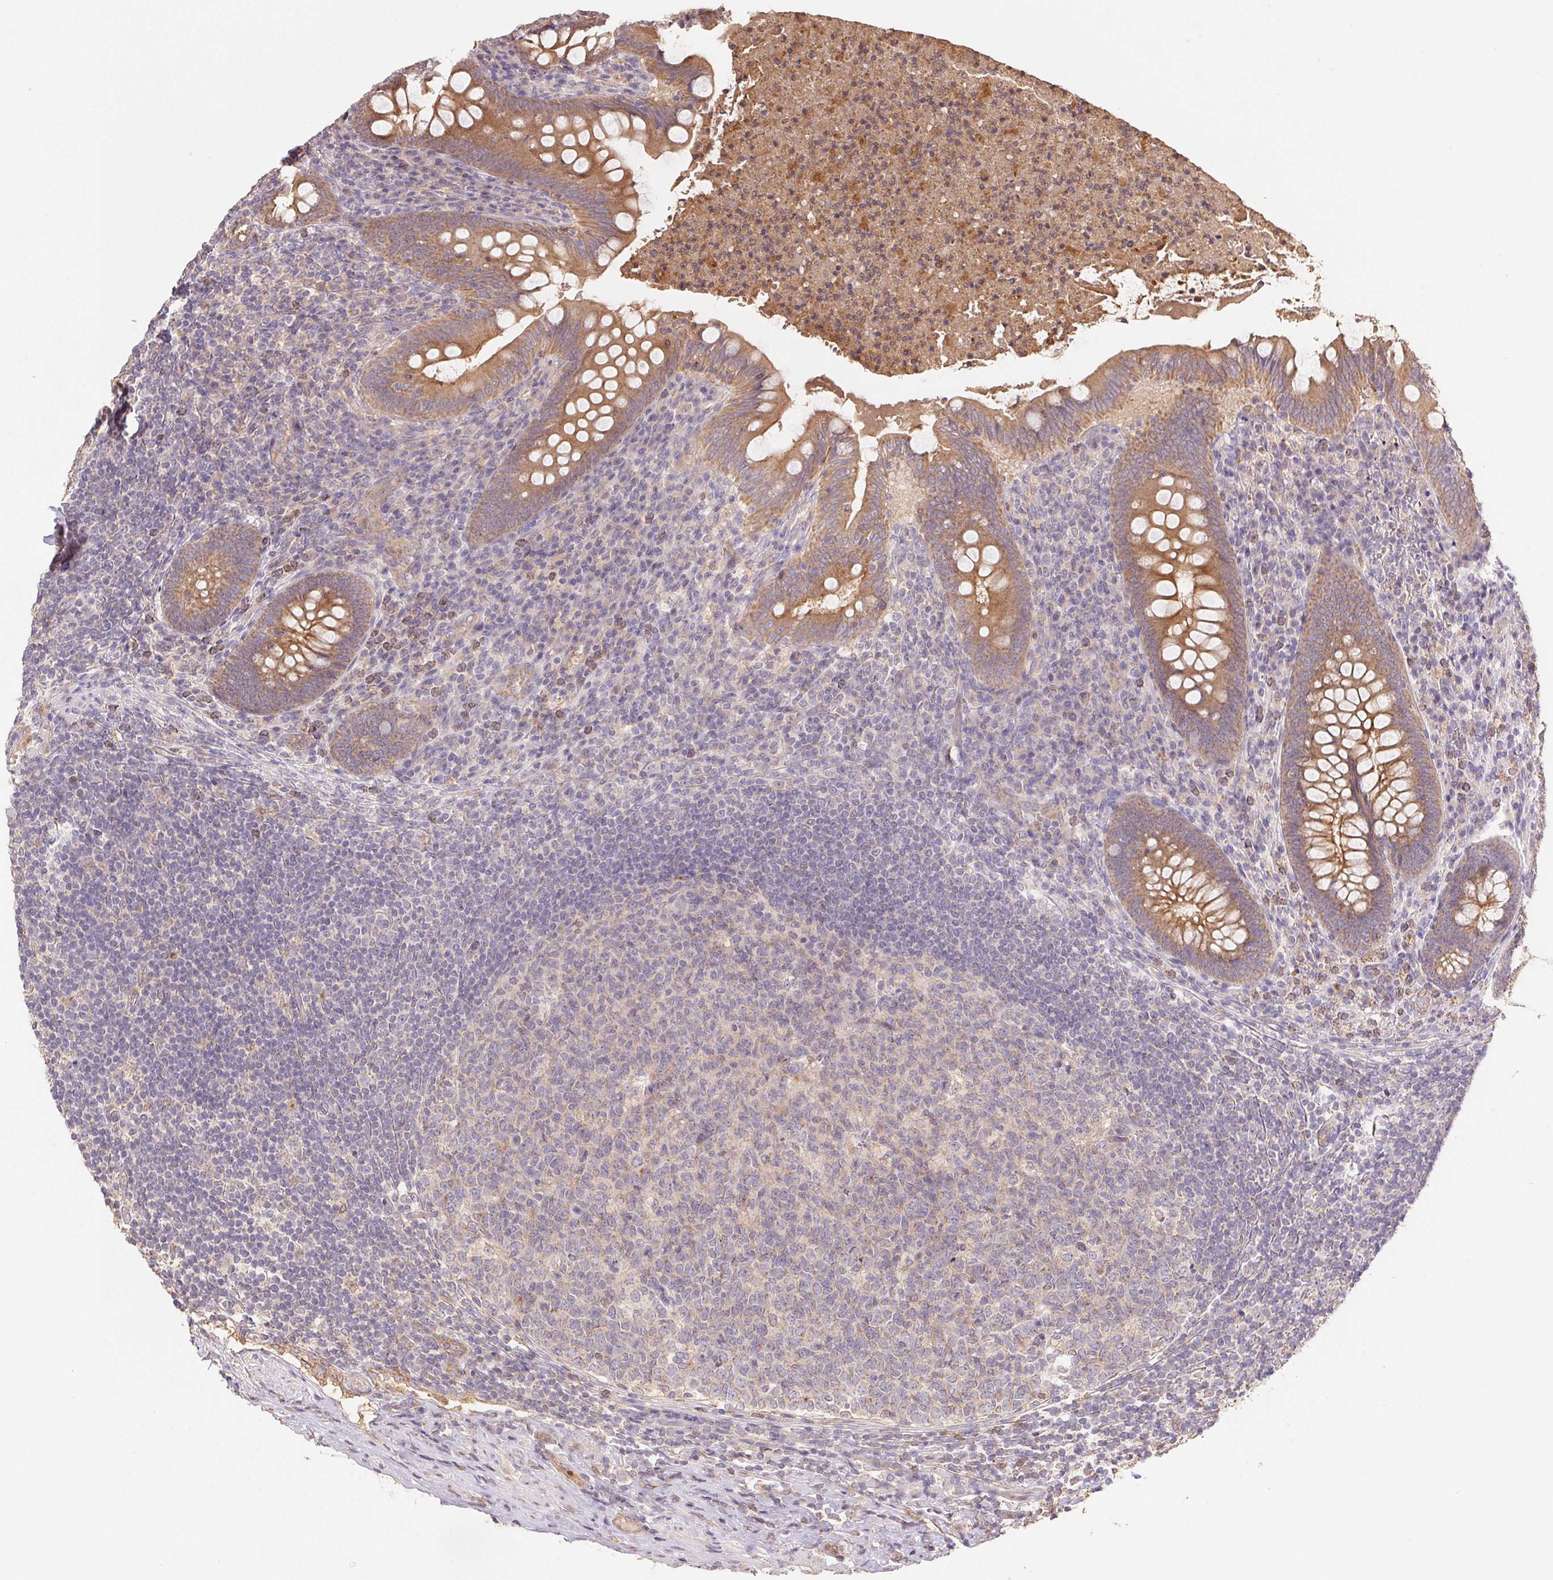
{"staining": {"intensity": "moderate", "quantity": ">75%", "location": "cytoplasmic/membranous"}, "tissue": "appendix", "cell_type": "Glandular cells", "image_type": "normal", "snomed": [{"axis": "morphology", "description": "Normal tissue, NOS"}, {"axis": "topography", "description": "Appendix"}], "caption": "Glandular cells demonstrate moderate cytoplasmic/membranous expression in approximately >75% of cells in benign appendix.", "gene": "RAB11A", "patient": {"sex": "male", "age": 47}}